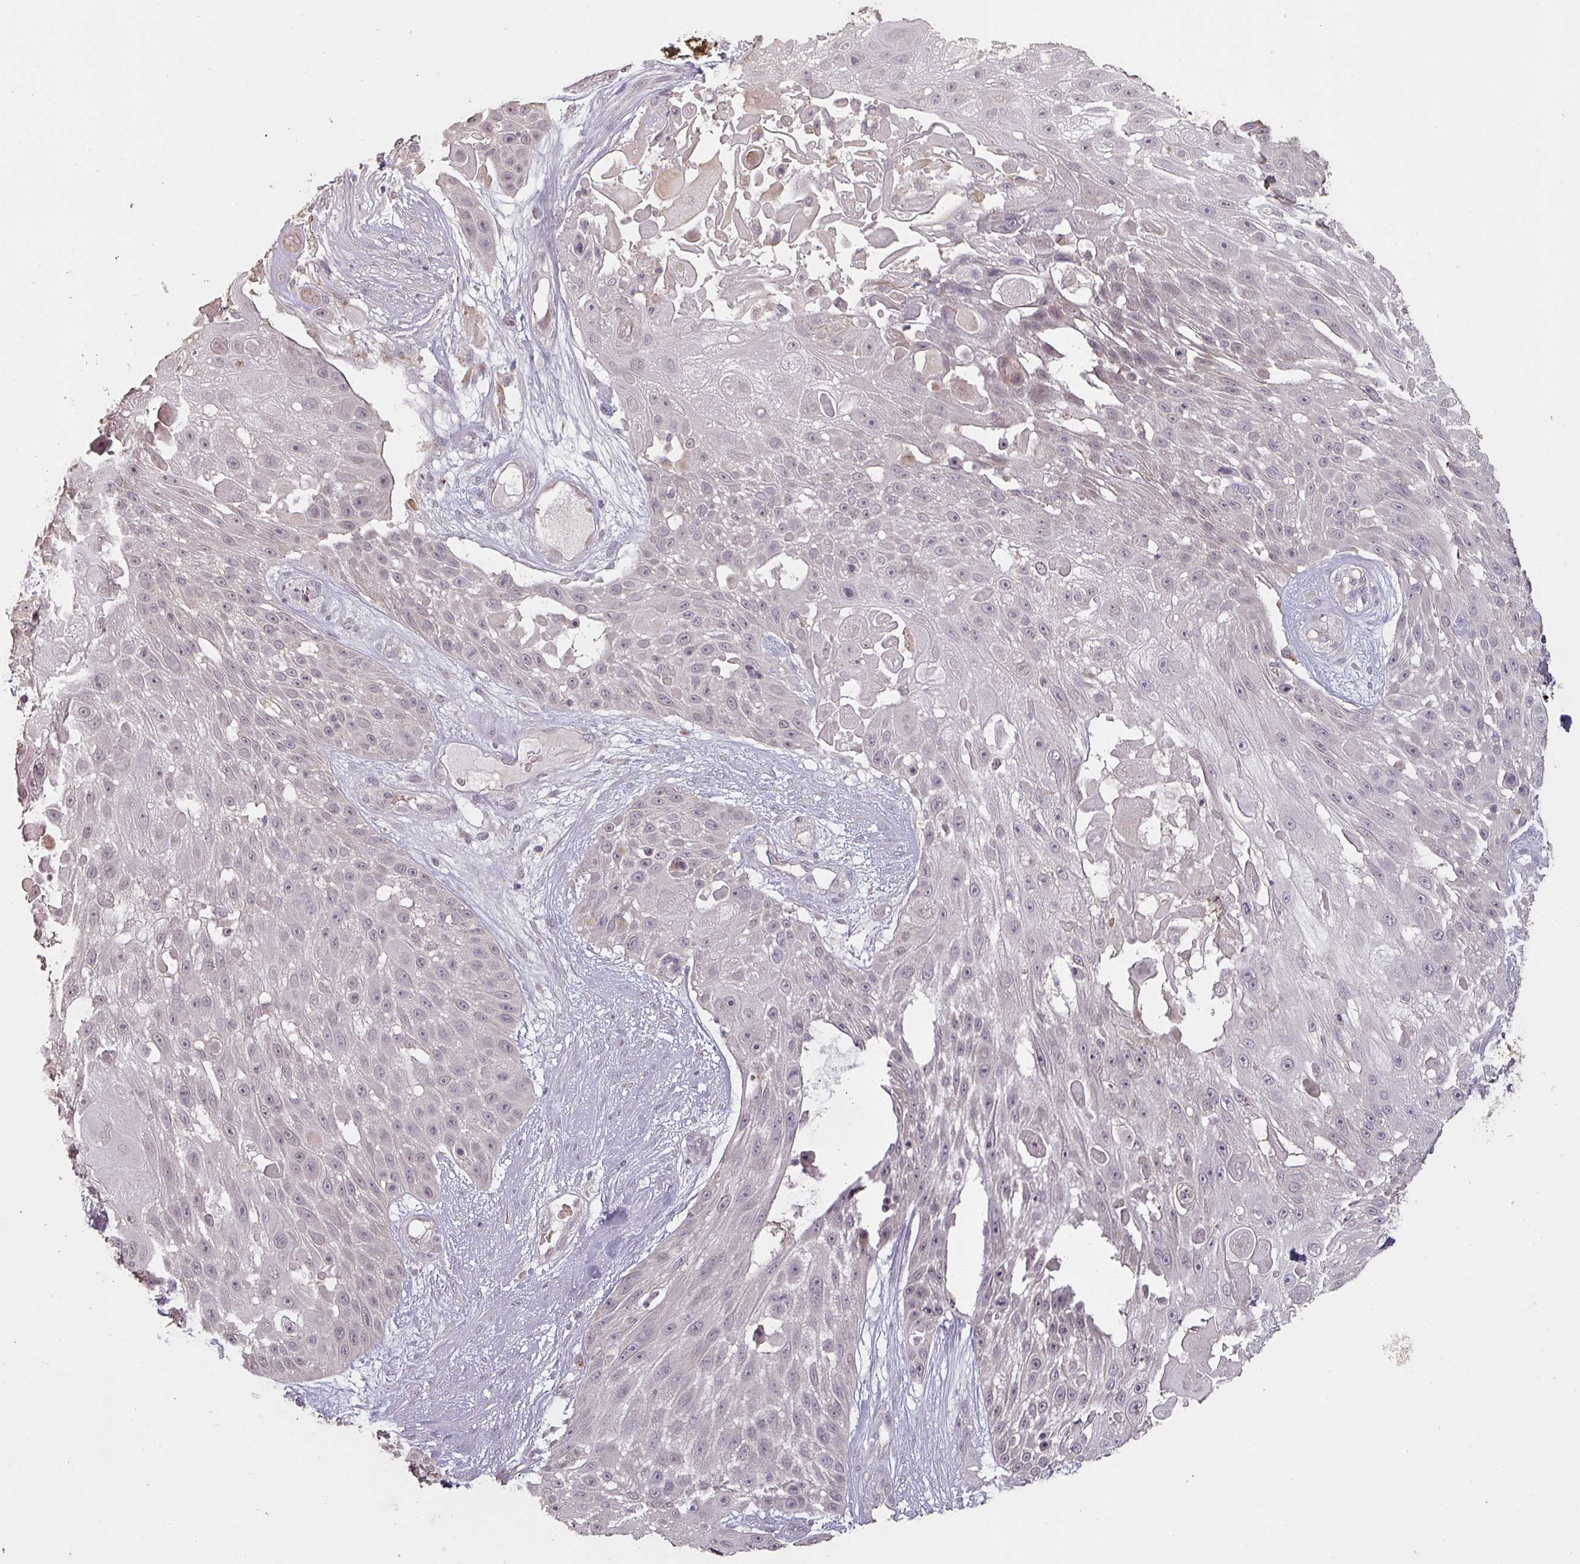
{"staining": {"intensity": "negative", "quantity": "none", "location": "none"}, "tissue": "skin cancer", "cell_type": "Tumor cells", "image_type": "cancer", "snomed": [{"axis": "morphology", "description": "Squamous cell carcinoma, NOS"}, {"axis": "topography", "description": "Skin"}], "caption": "High magnification brightfield microscopy of skin cancer (squamous cell carcinoma) stained with DAB (brown) and counterstained with hematoxylin (blue): tumor cells show no significant expression.", "gene": "LYPLA1", "patient": {"sex": "female", "age": 86}}